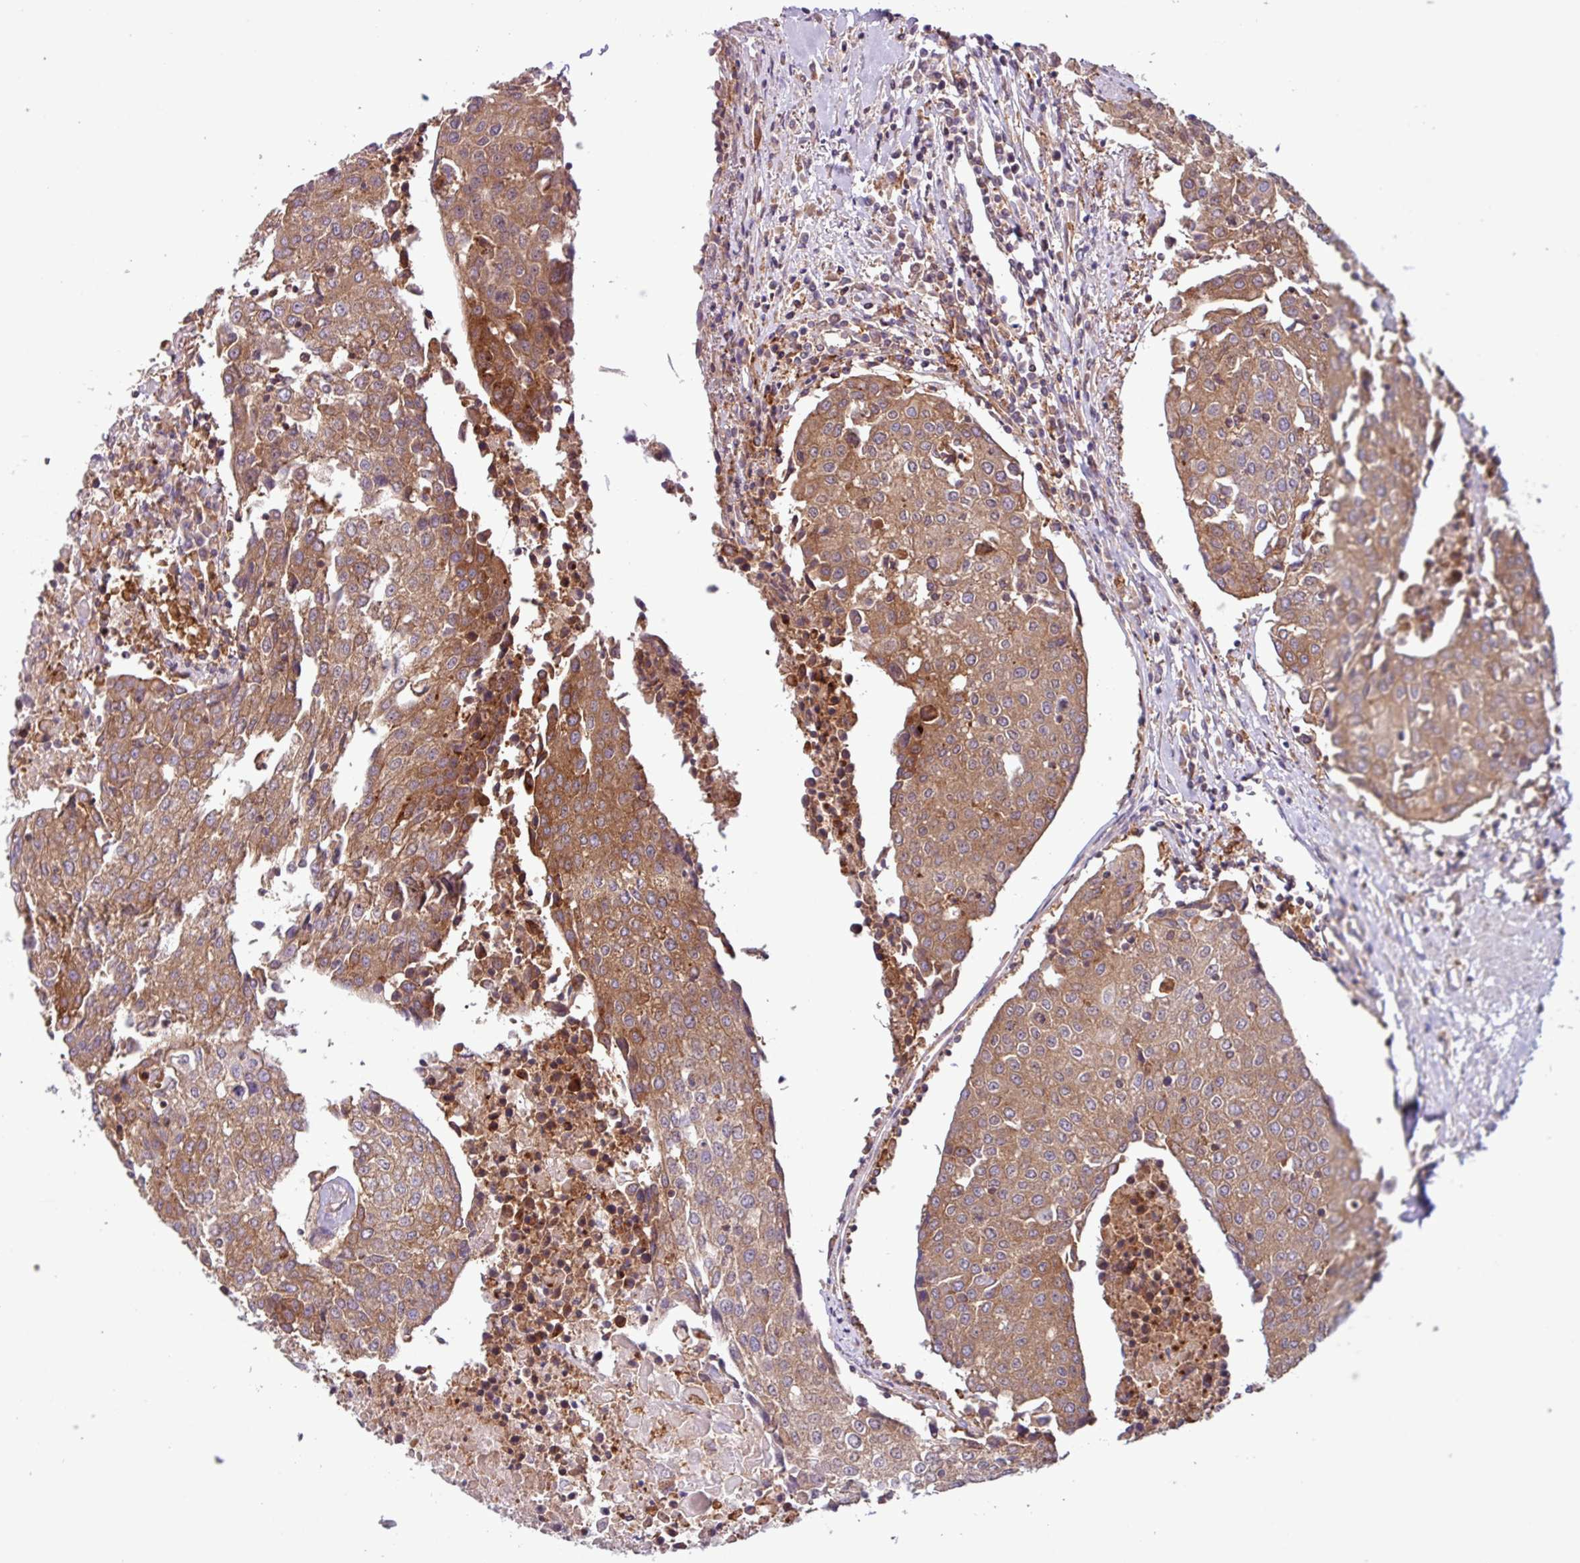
{"staining": {"intensity": "moderate", "quantity": ">75%", "location": "cytoplasmic/membranous"}, "tissue": "urothelial cancer", "cell_type": "Tumor cells", "image_type": "cancer", "snomed": [{"axis": "morphology", "description": "Urothelial carcinoma, High grade"}, {"axis": "topography", "description": "Urinary bladder"}], "caption": "Moderate cytoplasmic/membranous expression is appreciated in approximately >75% of tumor cells in urothelial carcinoma (high-grade).", "gene": "ACTR3", "patient": {"sex": "female", "age": 85}}